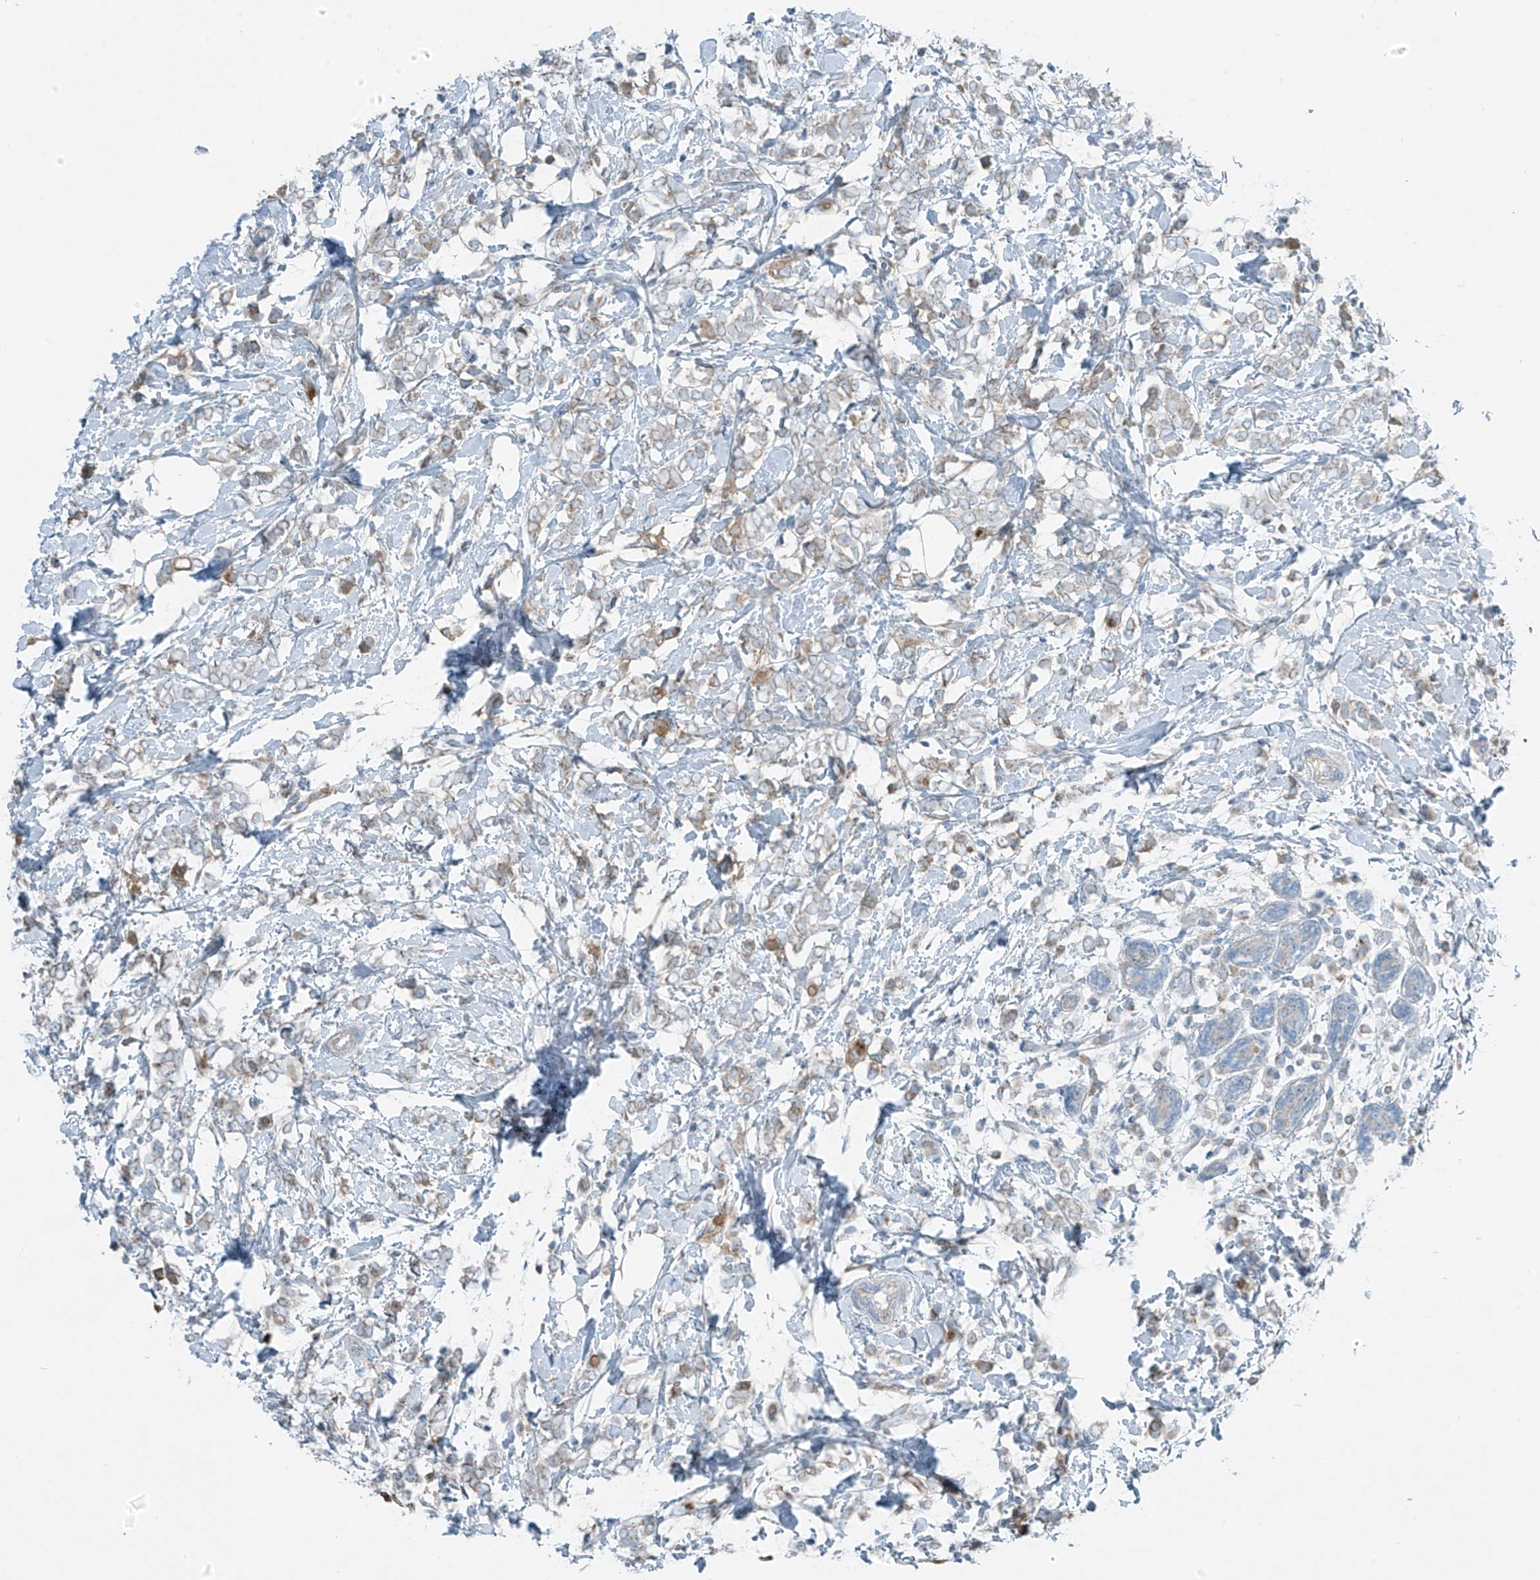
{"staining": {"intensity": "weak", "quantity": "<25%", "location": "cytoplasmic/membranous"}, "tissue": "breast cancer", "cell_type": "Tumor cells", "image_type": "cancer", "snomed": [{"axis": "morphology", "description": "Normal tissue, NOS"}, {"axis": "morphology", "description": "Lobular carcinoma"}, {"axis": "topography", "description": "Breast"}], "caption": "Histopathology image shows no protein expression in tumor cells of breast lobular carcinoma tissue. (DAB immunohistochemistry, high magnification).", "gene": "FAM131C", "patient": {"sex": "female", "age": 47}}